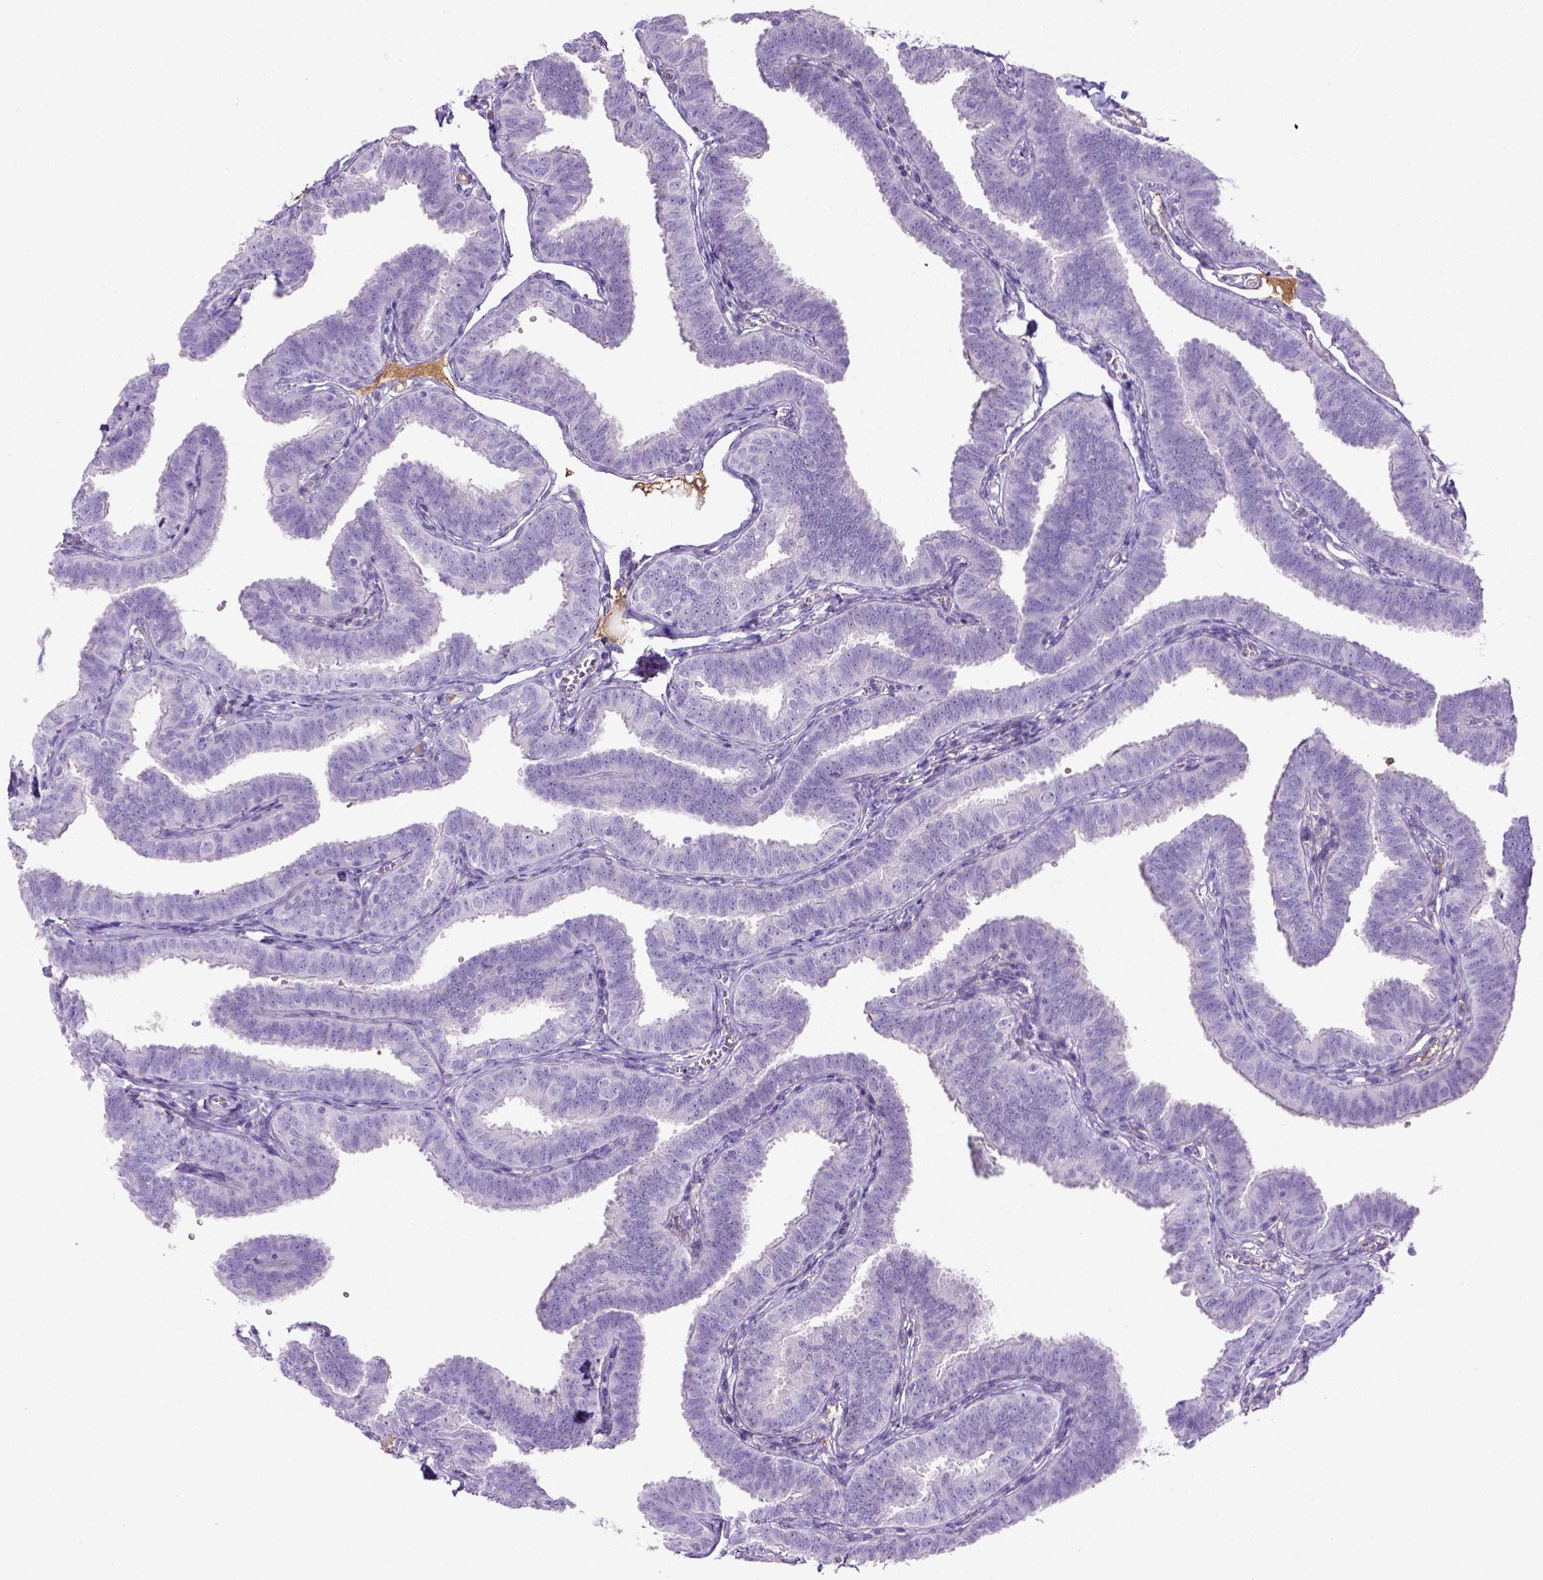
{"staining": {"intensity": "negative", "quantity": "none", "location": "none"}, "tissue": "fallopian tube", "cell_type": "Glandular cells", "image_type": "normal", "snomed": [{"axis": "morphology", "description": "Normal tissue, NOS"}, {"axis": "topography", "description": "Fallopian tube"}], "caption": "Protein analysis of normal fallopian tube displays no significant staining in glandular cells.", "gene": "ITIH4", "patient": {"sex": "female", "age": 25}}